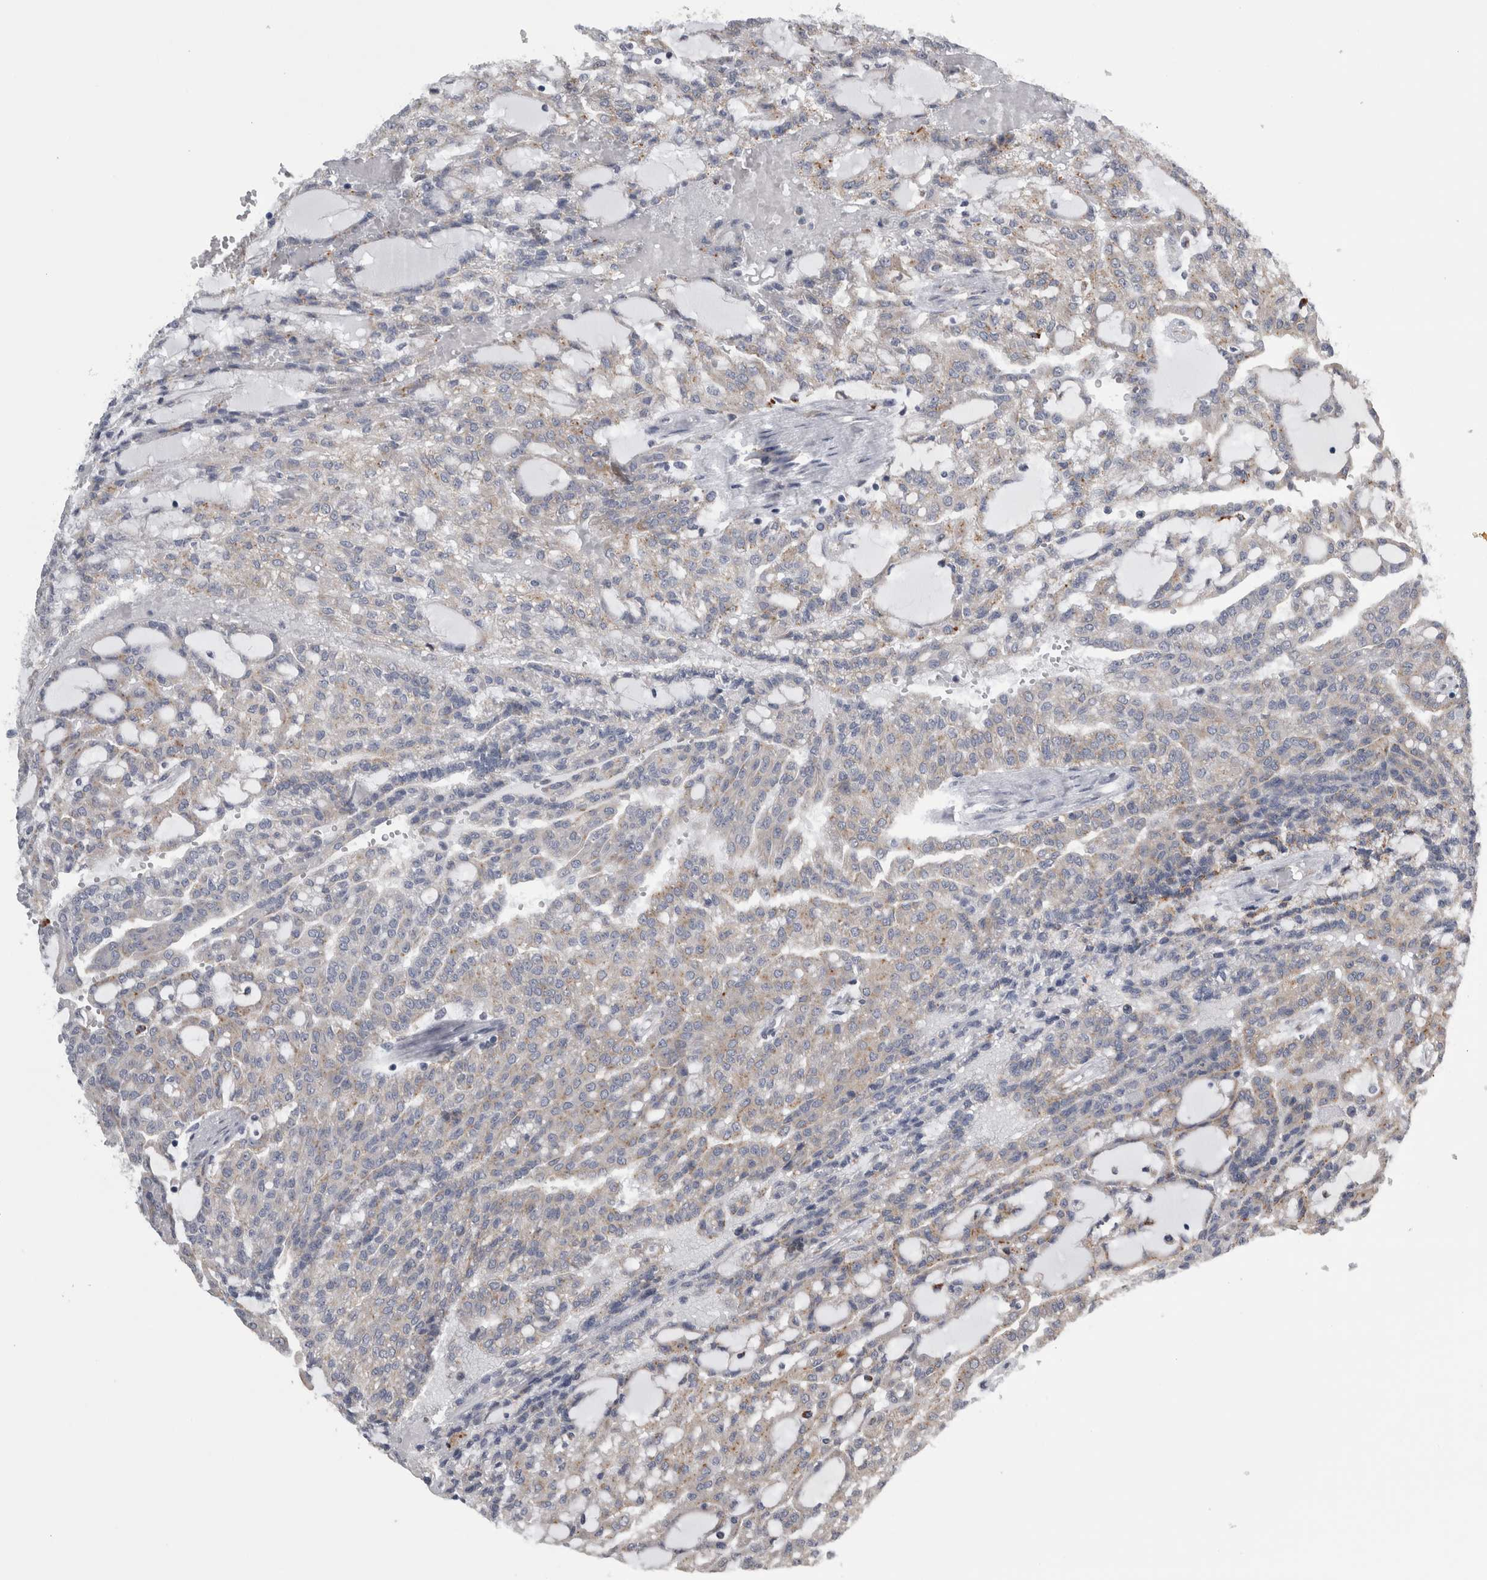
{"staining": {"intensity": "weak", "quantity": "25%-75%", "location": "cytoplasmic/membranous"}, "tissue": "renal cancer", "cell_type": "Tumor cells", "image_type": "cancer", "snomed": [{"axis": "morphology", "description": "Adenocarcinoma, NOS"}, {"axis": "topography", "description": "Kidney"}], "caption": "A micrograph of renal cancer stained for a protein demonstrates weak cytoplasmic/membranous brown staining in tumor cells.", "gene": "FHIP2B", "patient": {"sex": "male", "age": 63}}